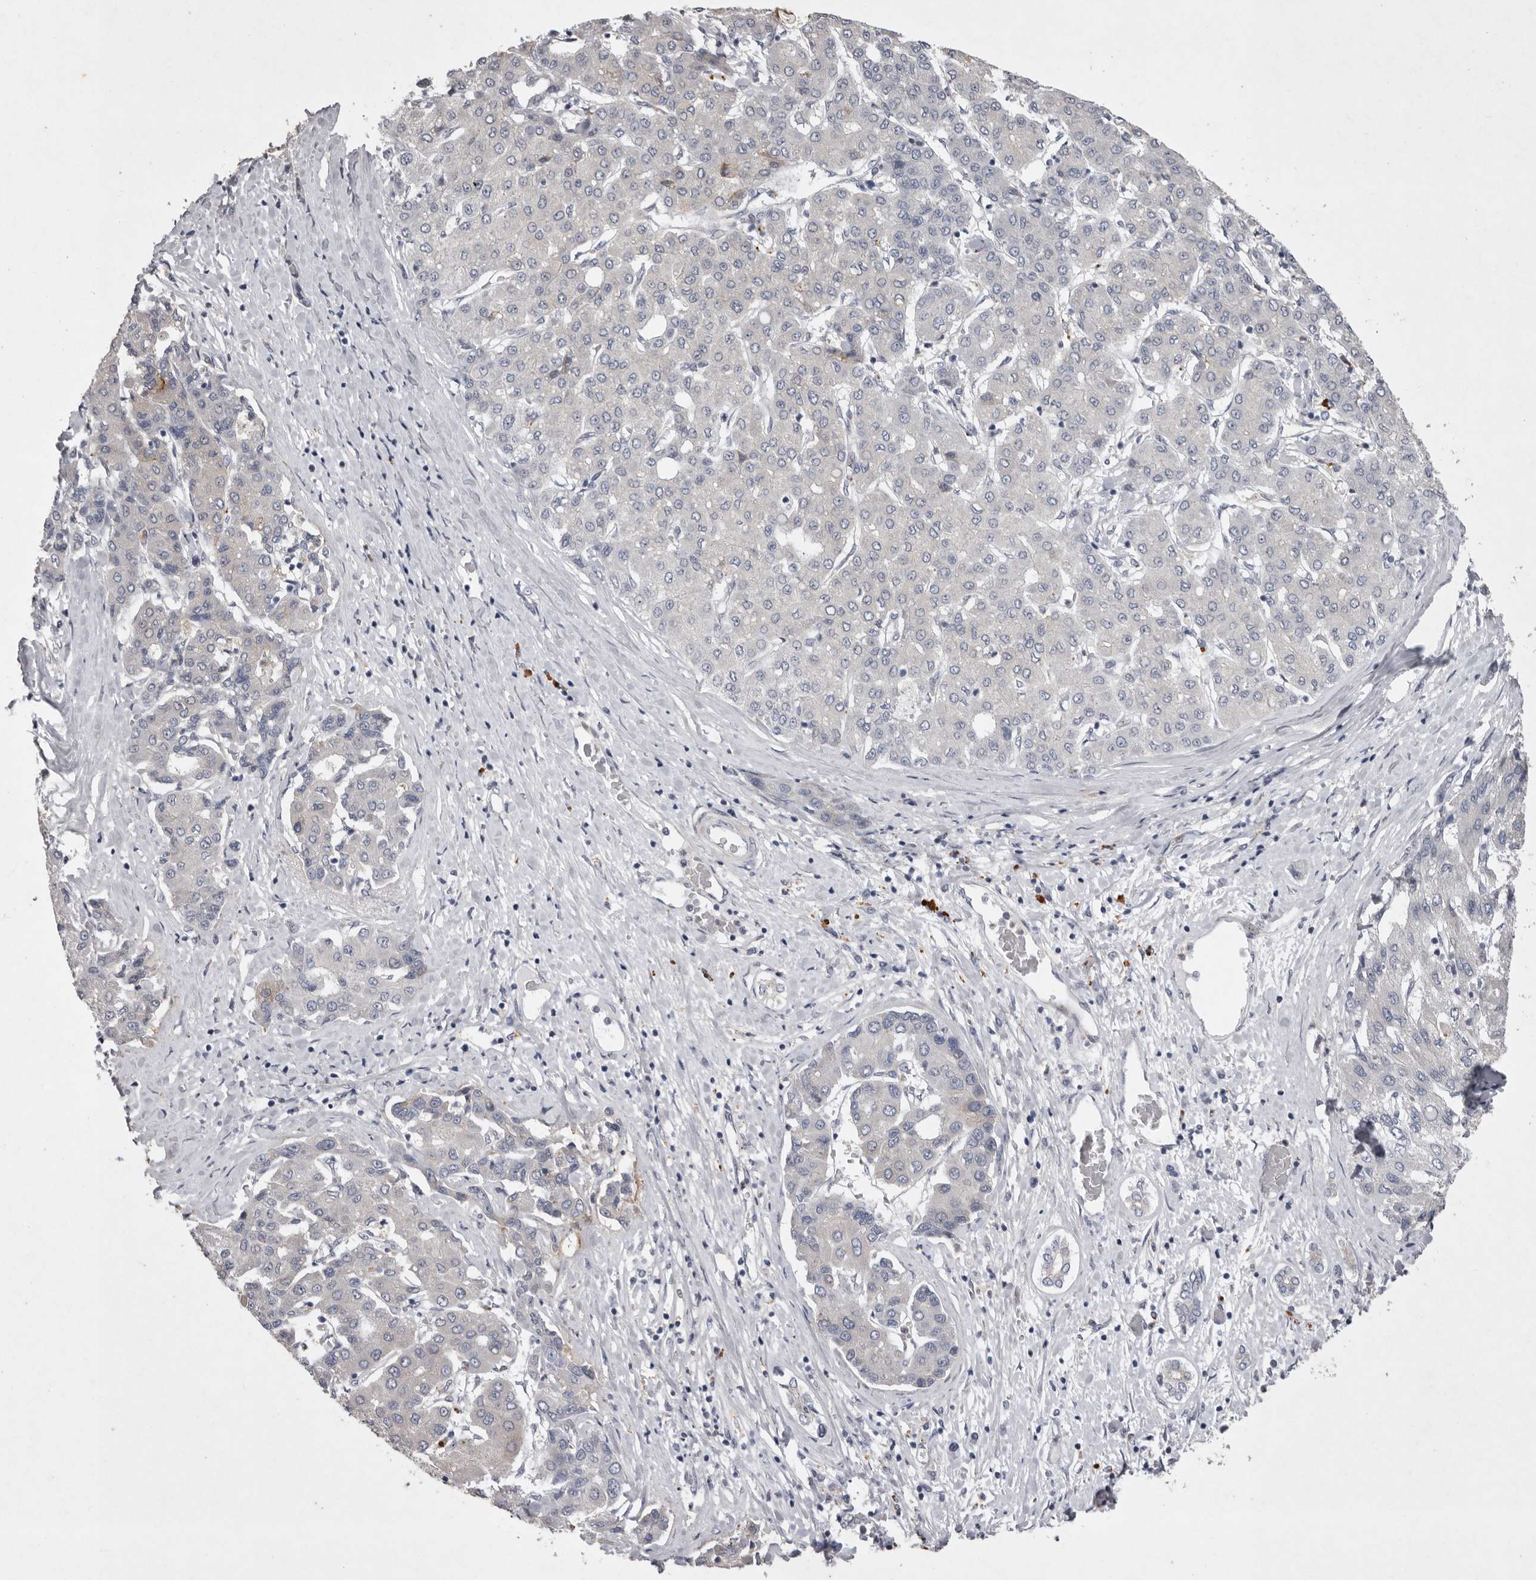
{"staining": {"intensity": "negative", "quantity": "none", "location": "none"}, "tissue": "liver cancer", "cell_type": "Tumor cells", "image_type": "cancer", "snomed": [{"axis": "morphology", "description": "Carcinoma, Hepatocellular, NOS"}, {"axis": "topography", "description": "Liver"}], "caption": "The micrograph displays no staining of tumor cells in liver cancer.", "gene": "NKAIN4", "patient": {"sex": "male", "age": 65}}